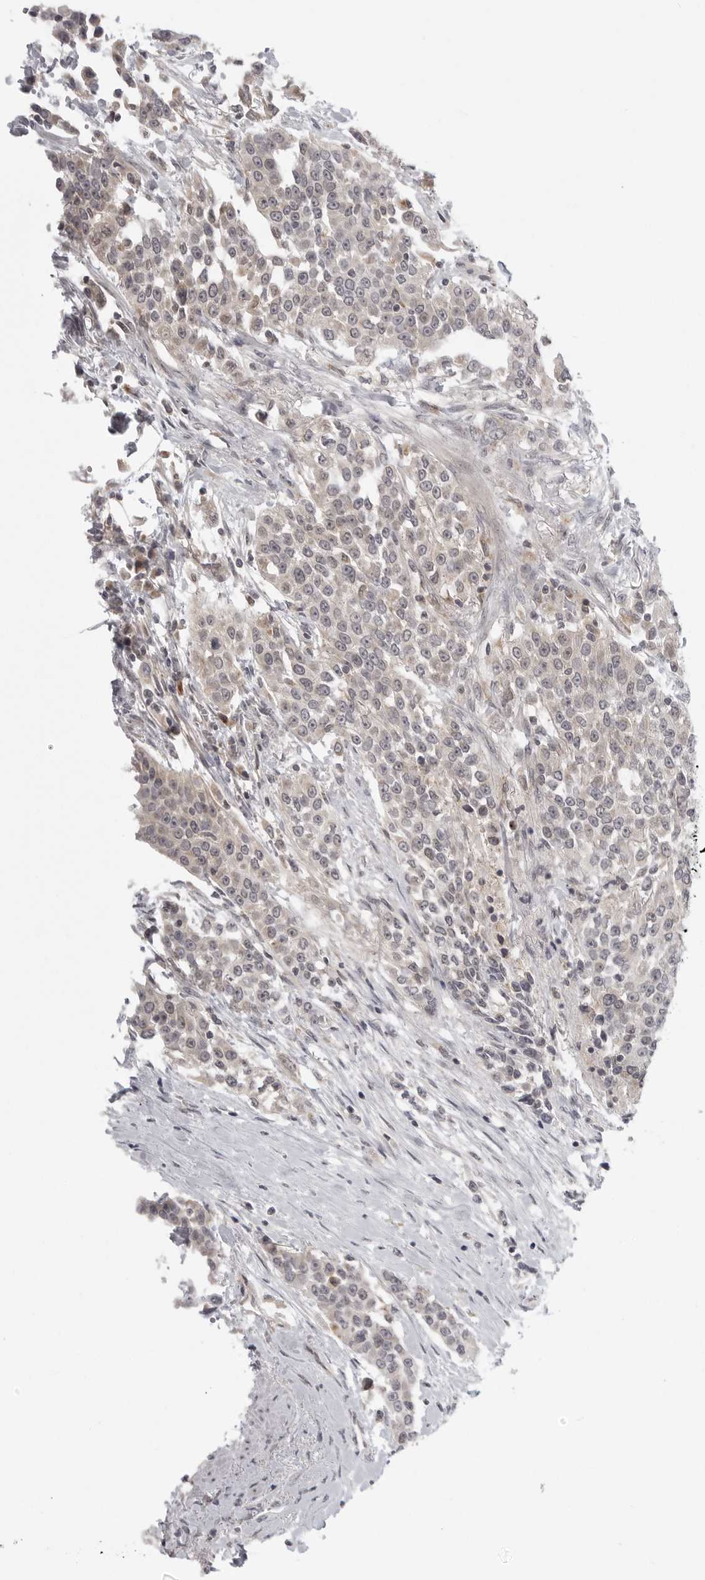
{"staining": {"intensity": "weak", "quantity": "25%-75%", "location": "cytoplasmic/membranous"}, "tissue": "urothelial cancer", "cell_type": "Tumor cells", "image_type": "cancer", "snomed": [{"axis": "morphology", "description": "Urothelial carcinoma, High grade"}, {"axis": "topography", "description": "Urinary bladder"}], "caption": "Human urothelial carcinoma (high-grade) stained with a brown dye demonstrates weak cytoplasmic/membranous positive positivity in approximately 25%-75% of tumor cells.", "gene": "TUT4", "patient": {"sex": "female", "age": 80}}